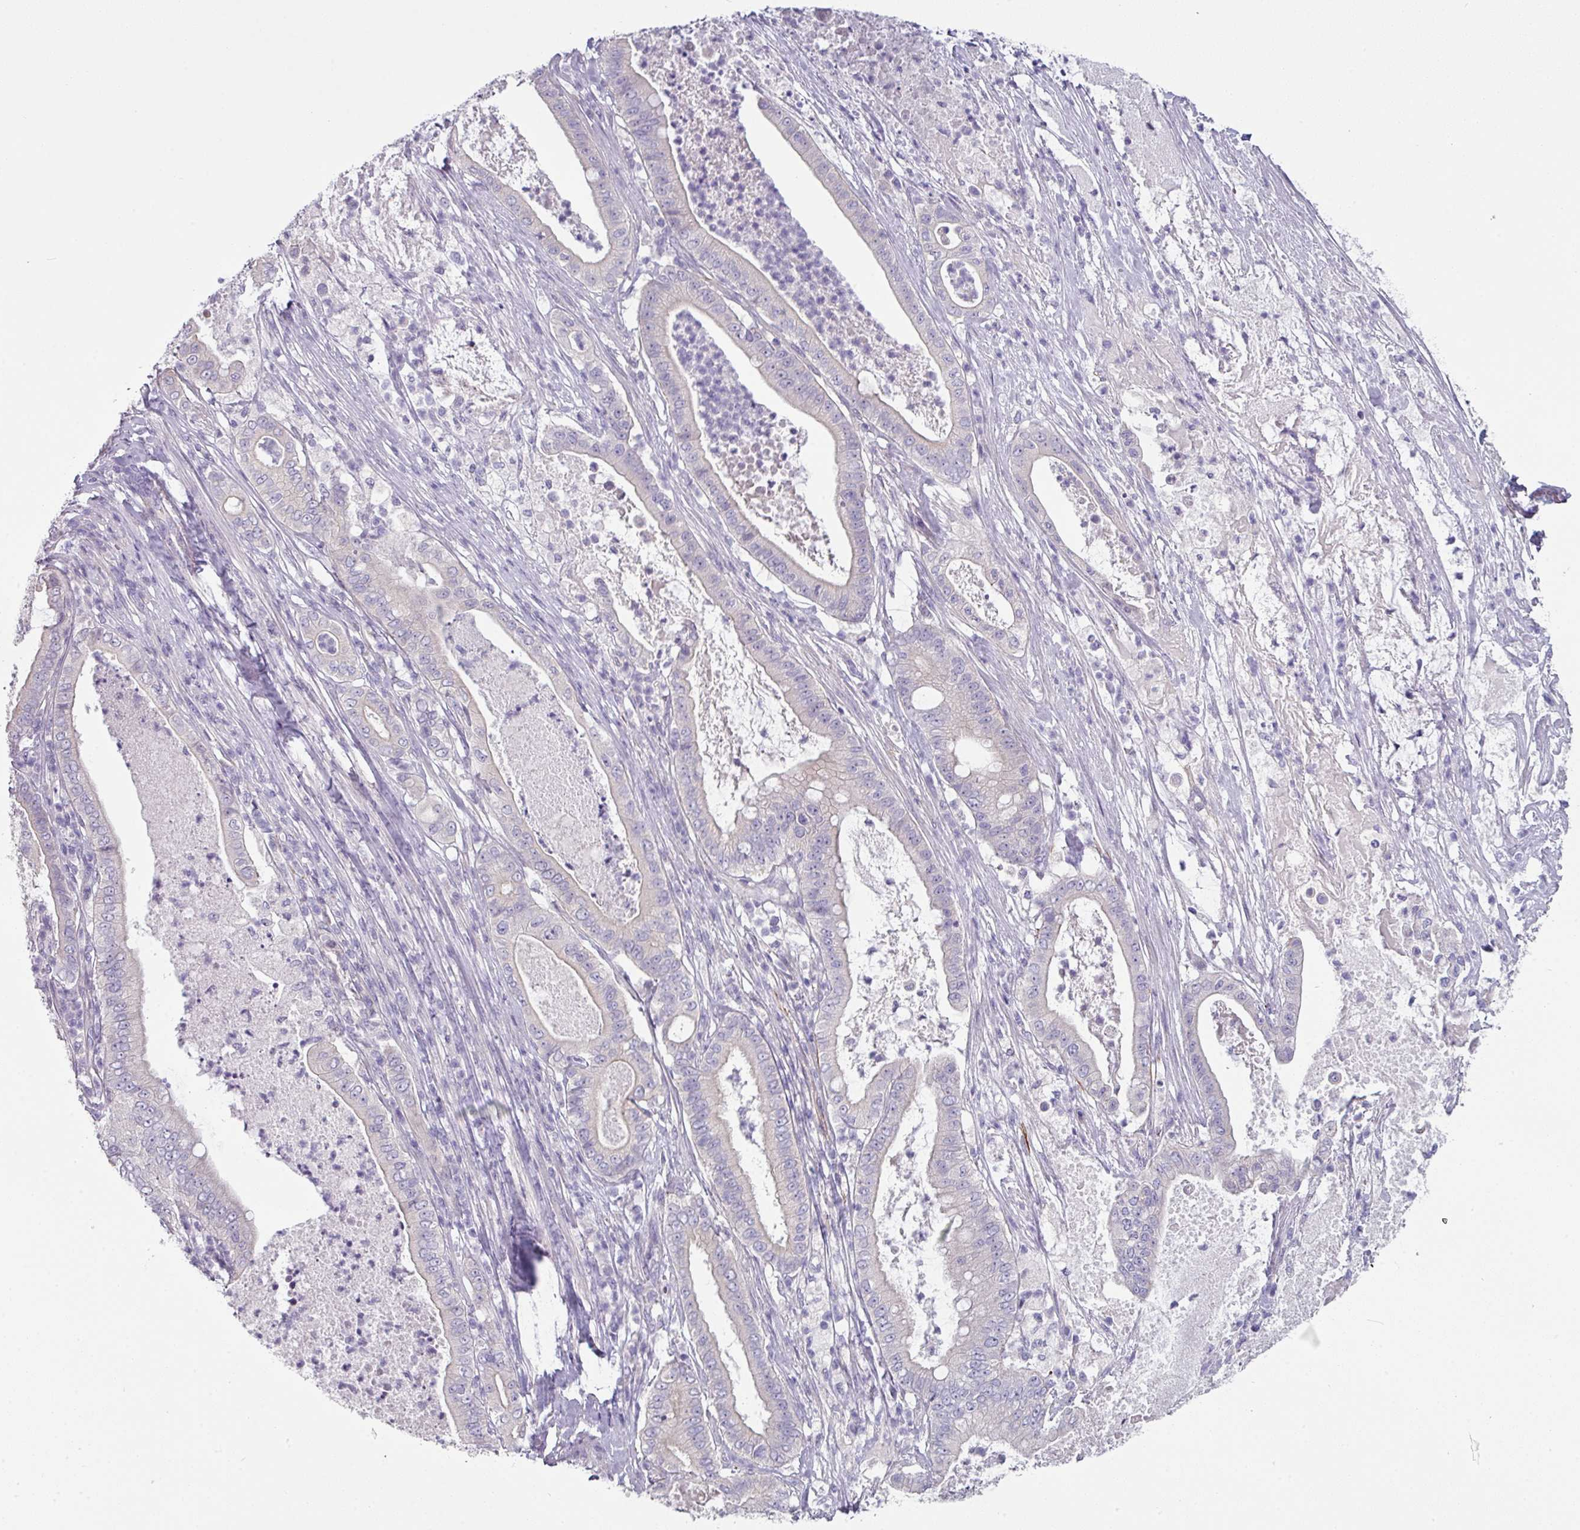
{"staining": {"intensity": "negative", "quantity": "none", "location": "none"}, "tissue": "pancreatic cancer", "cell_type": "Tumor cells", "image_type": "cancer", "snomed": [{"axis": "morphology", "description": "Adenocarcinoma, NOS"}, {"axis": "topography", "description": "Pancreas"}], "caption": "Tumor cells show no significant positivity in adenocarcinoma (pancreatic).", "gene": "SLC17A7", "patient": {"sex": "male", "age": 71}}